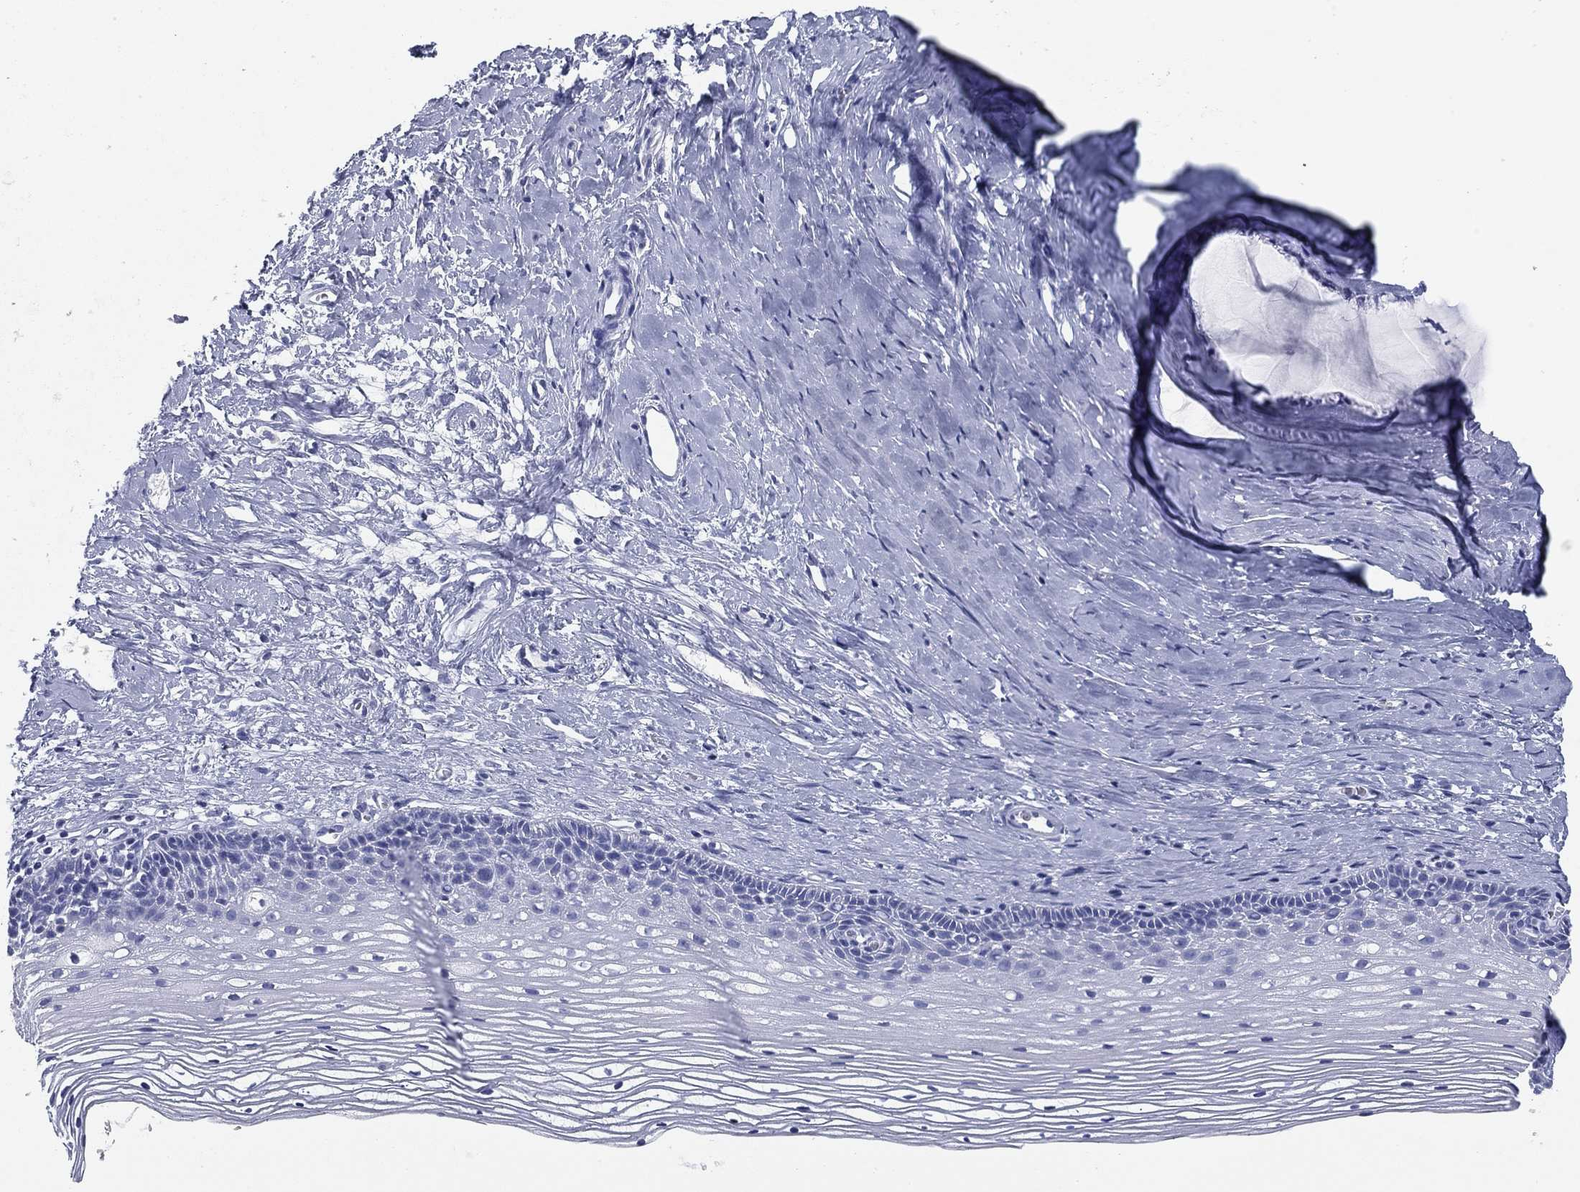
{"staining": {"intensity": "negative", "quantity": "none", "location": "none"}, "tissue": "cervix", "cell_type": "Glandular cells", "image_type": "normal", "snomed": [{"axis": "morphology", "description": "Normal tissue, NOS"}, {"axis": "topography", "description": "Cervix"}], "caption": "Immunohistochemistry micrograph of unremarkable cervix: cervix stained with DAB (3,3'-diaminobenzidine) displays no significant protein expression in glandular cells.", "gene": "CD79B", "patient": {"sex": "female", "age": 40}}